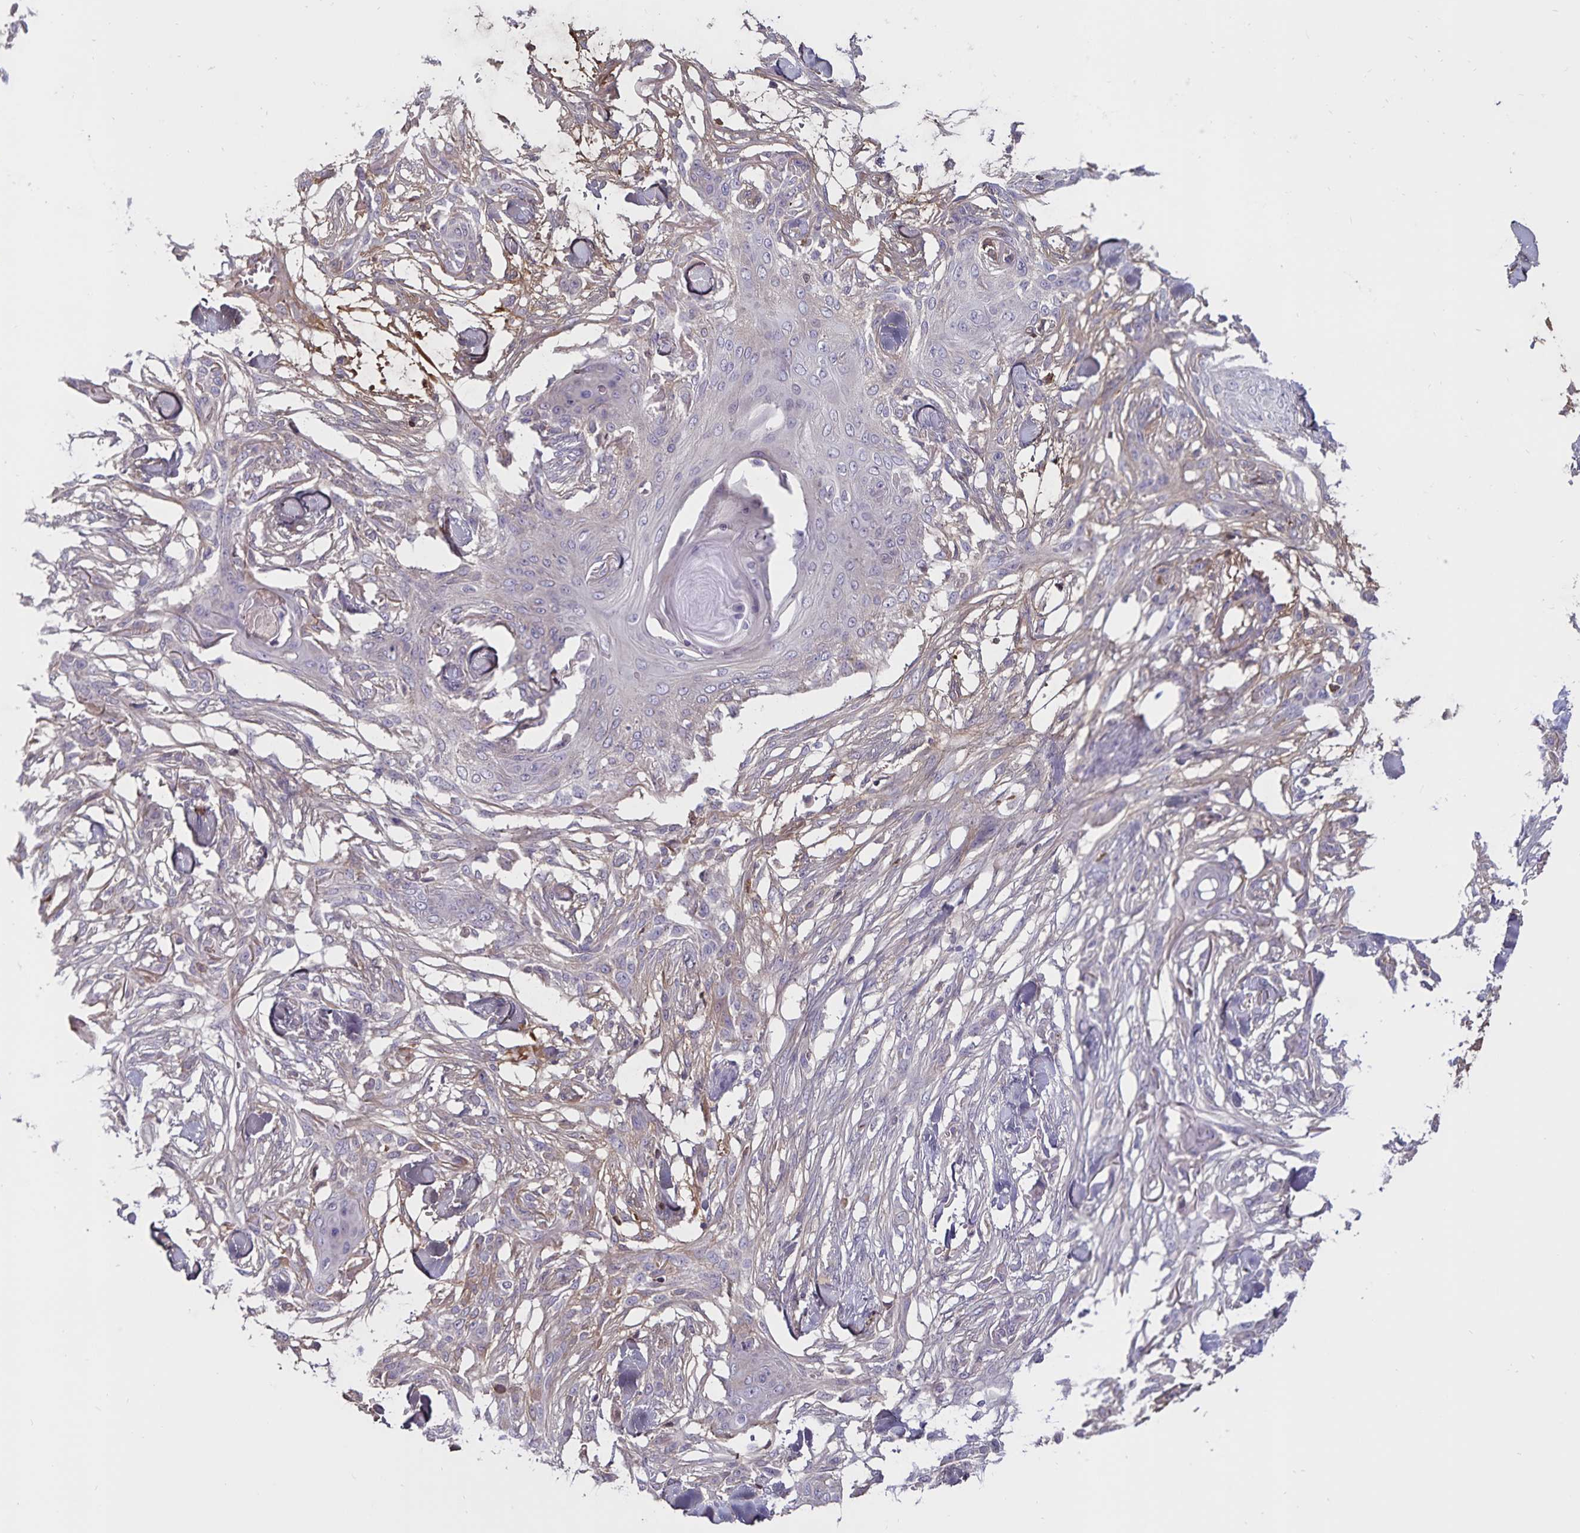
{"staining": {"intensity": "negative", "quantity": "none", "location": "none"}, "tissue": "skin cancer", "cell_type": "Tumor cells", "image_type": "cancer", "snomed": [{"axis": "morphology", "description": "Squamous cell carcinoma, NOS"}, {"axis": "topography", "description": "Skin"}], "caption": "A high-resolution image shows IHC staining of skin cancer (squamous cell carcinoma), which reveals no significant staining in tumor cells.", "gene": "FGG", "patient": {"sex": "female", "age": 59}}